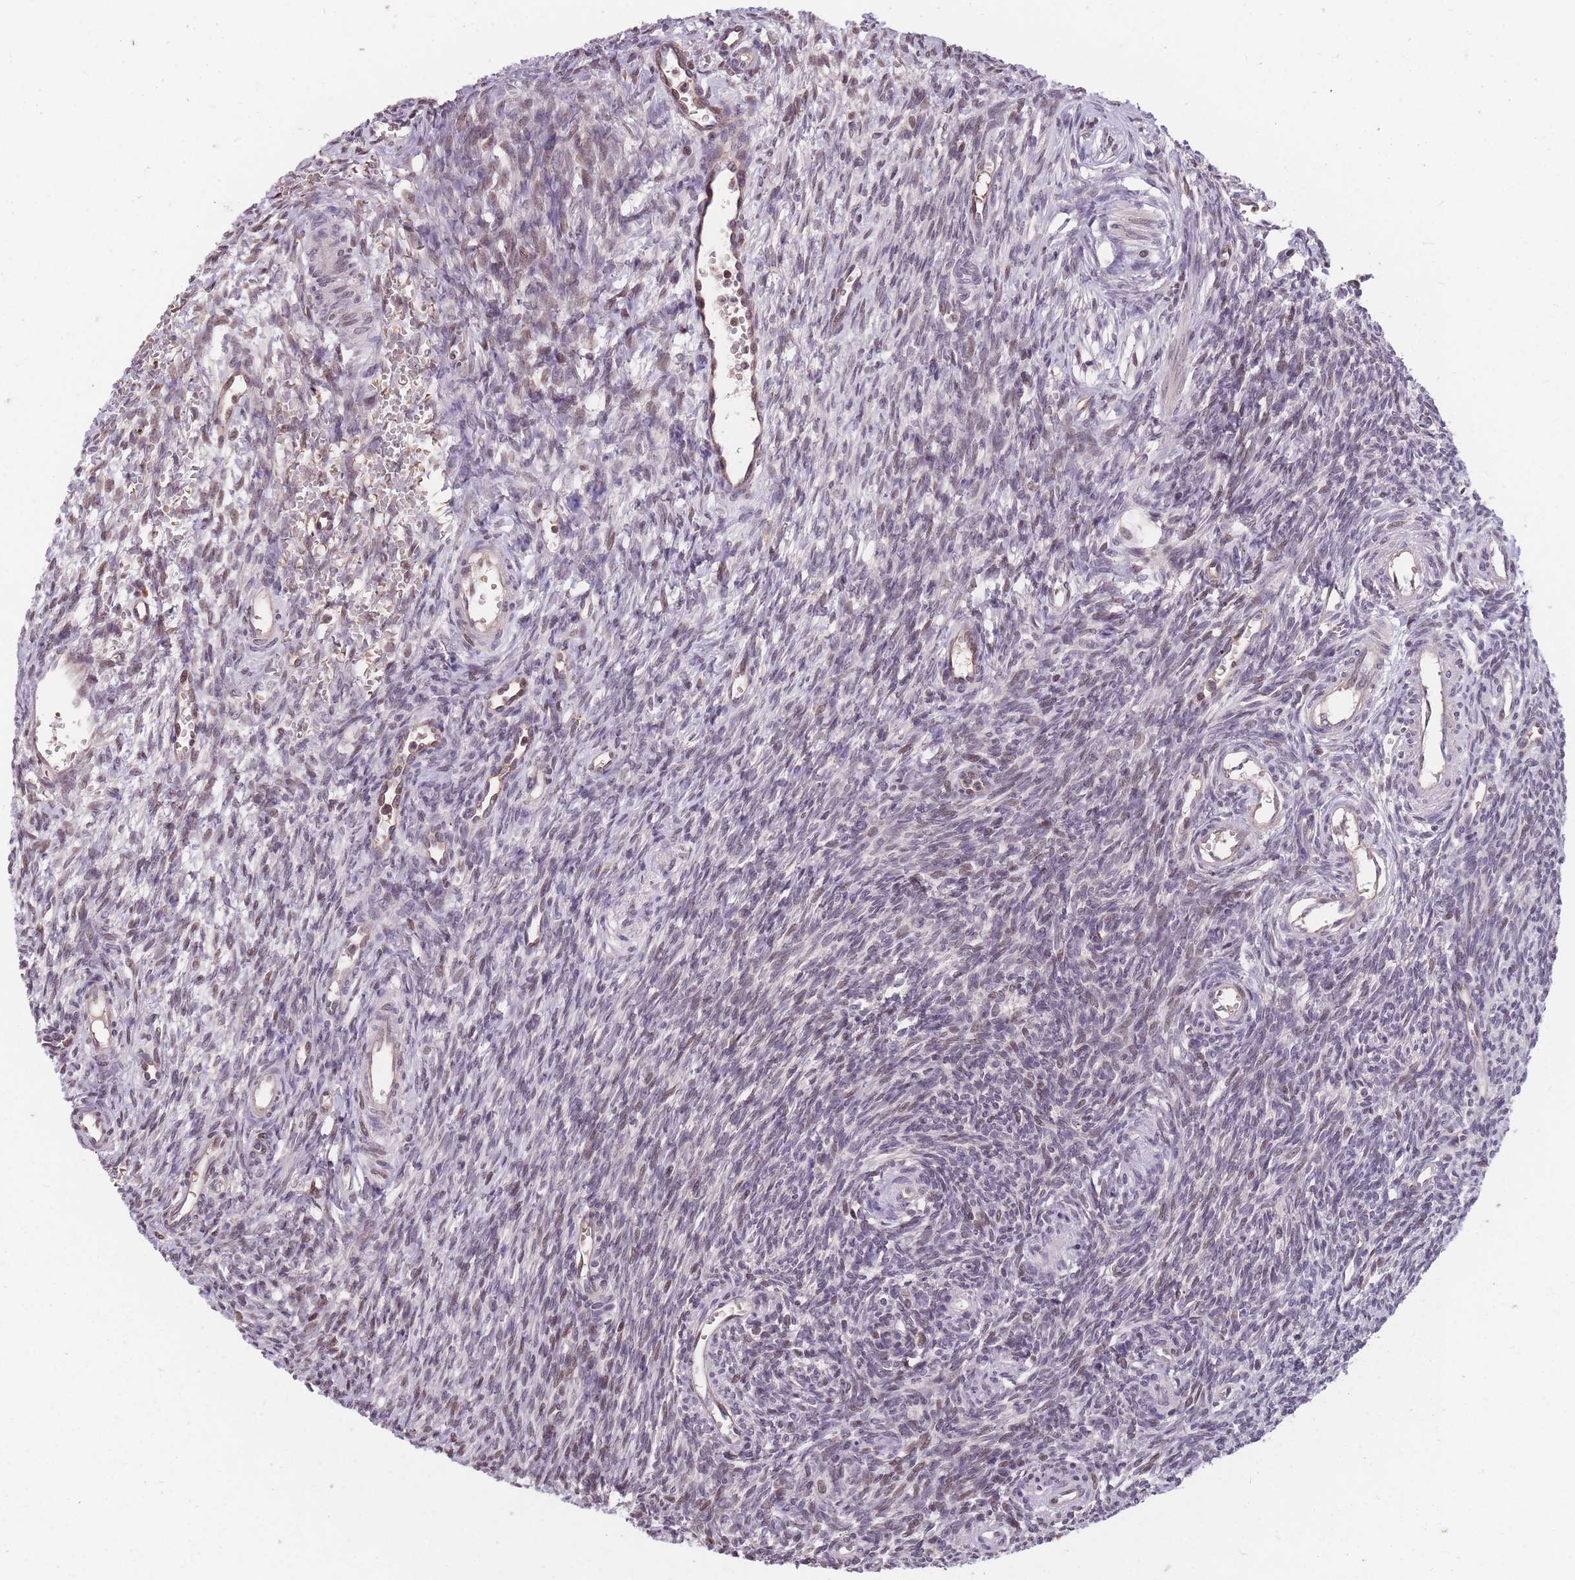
{"staining": {"intensity": "weak", "quantity": "<25%", "location": "nuclear"}, "tissue": "ovary", "cell_type": "Follicle cells", "image_type": "normal", "snomed": [{"axis": "morphology", "description": "Normal tissue, NOS"}, {"axis": "topography", "description": "Ovary"}], "caption": "A high-resolution histopathology image shows immunohistochemistry staining of normal ovary, which demonstrates no significant expression in follicle cells. Nuclei are stained in blue.", "gene": "GGT5", "patient": {"sex": "female", "age": 39}}